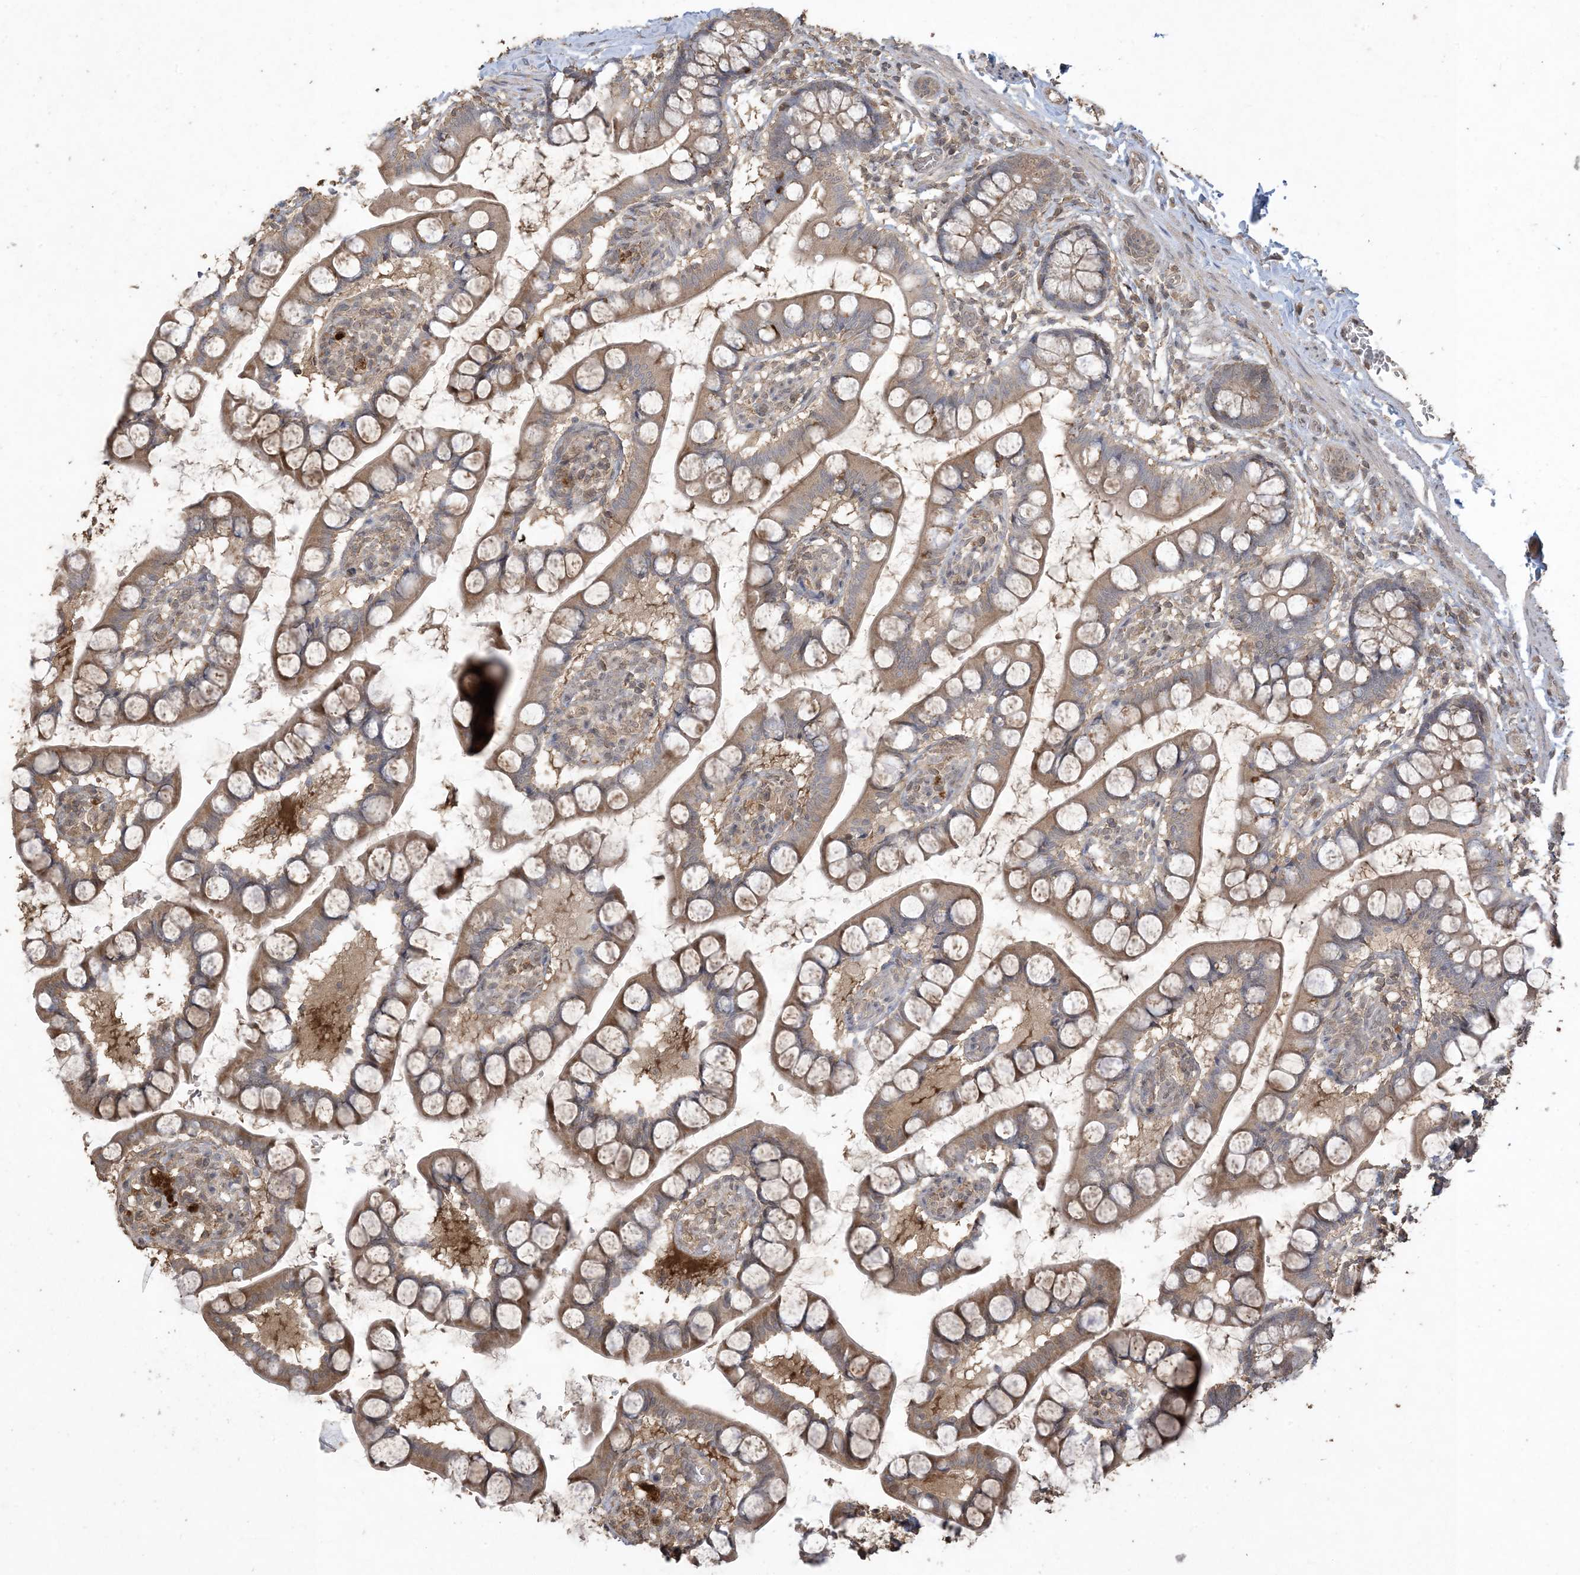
{"staining": {"intensity": "moderate", "quantity": ">75%", "location": "cytoplasmic/membranous"}, "tissue": "small intestine", "cell_type": "Glandular cells", "image_type": "normal", "snomed": [{"axis": "morphology", "description": "Normal tissue, NOS"}, {"axis": "topography", "description": "Small intestine"}], "caption": "High-magnification brightfield microscopy of unremarkable small intestine stained with DAB (3,3'-diaminobenzidine) (brown) and counterstained with hematoxylin (blue). glandular cells exhibit moderate cytoplasmic/membranous staining is appreciated in about>75% of cells.", "gene": "EFCAB8", "patient": {"sex": "male", "age": 52}}